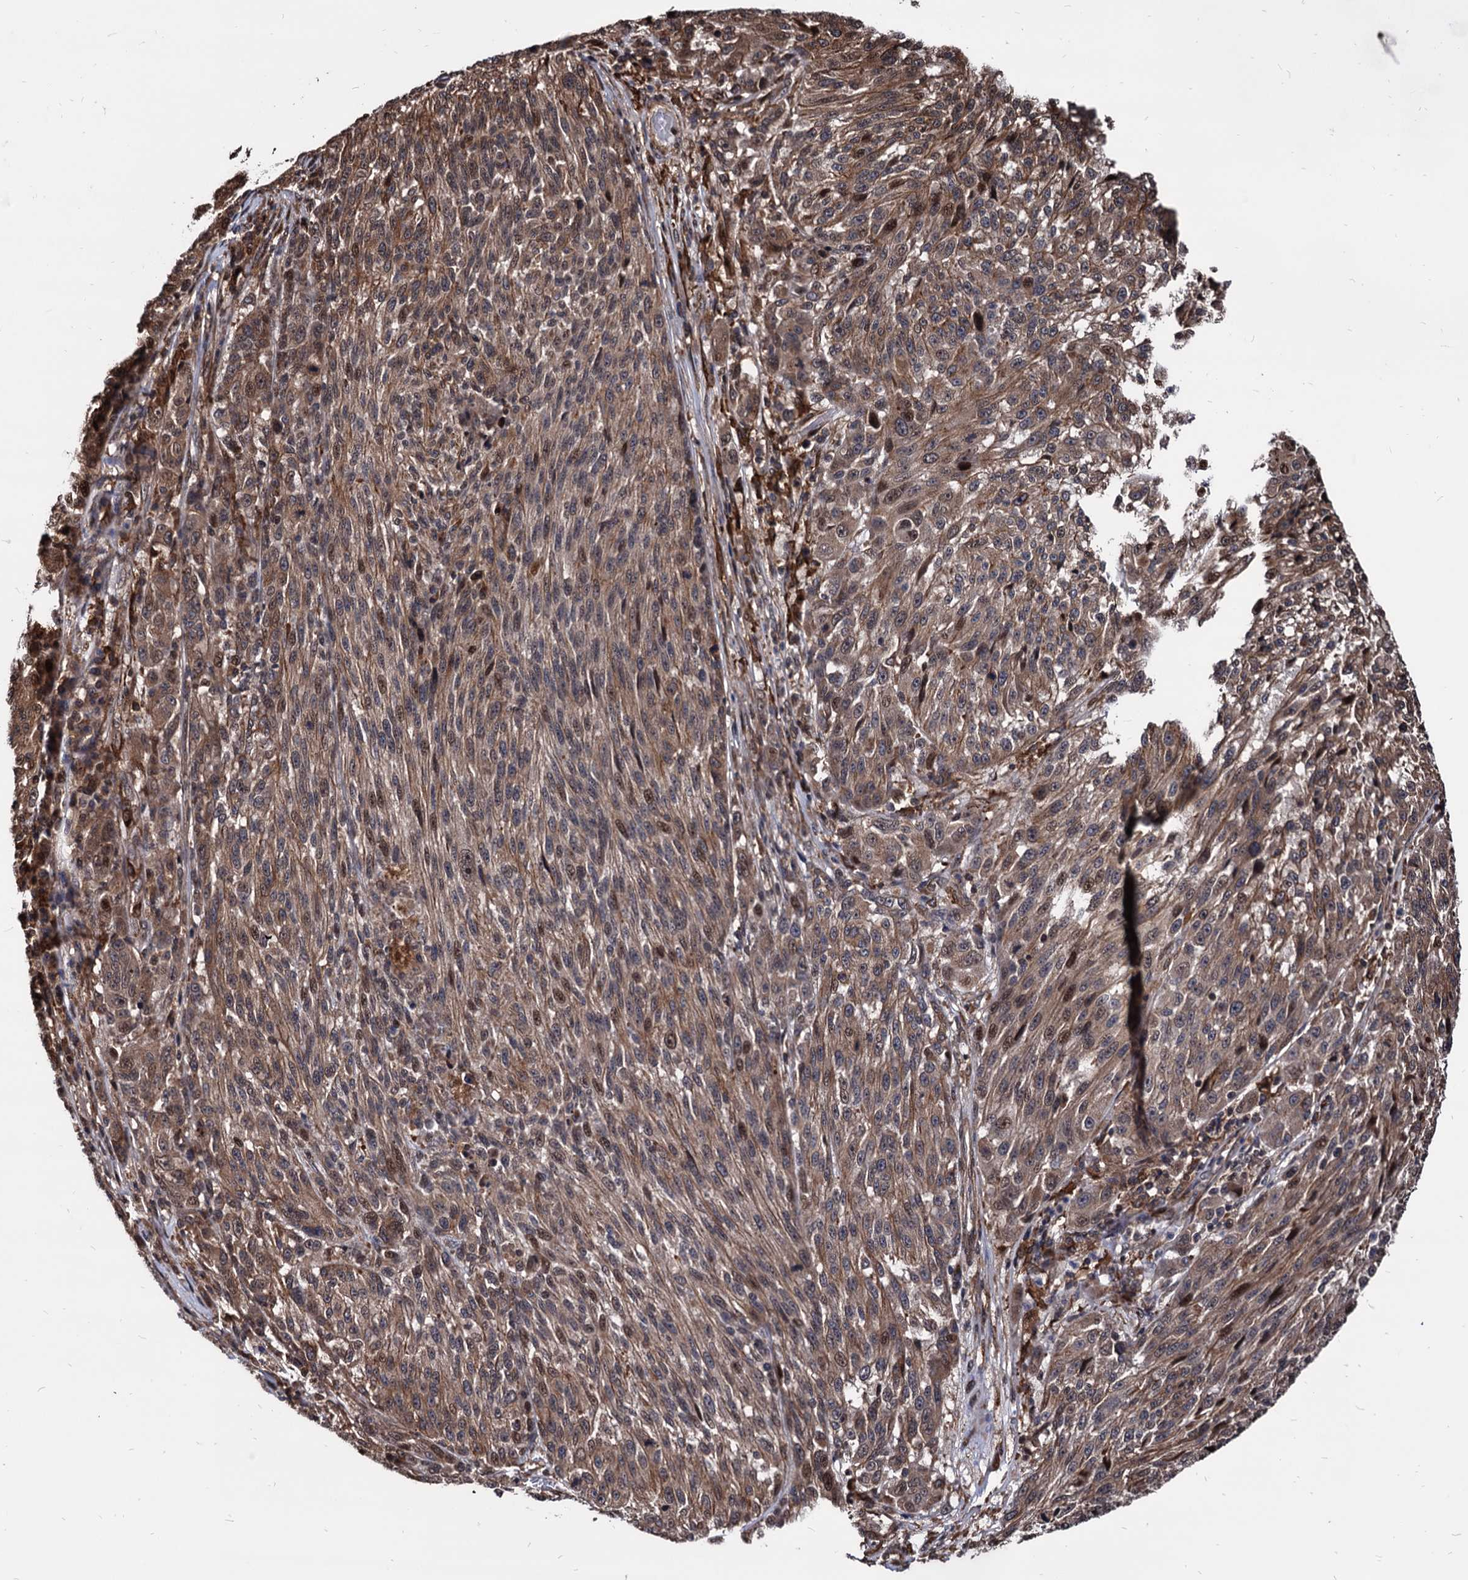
{"staining": {"intensity": "moderate", "quantity": ">75%", "location": "cytoplasmic/membranous"}, "tissue": "melanoma", "cell_type": "Tumor cells", "image_type": "cancer", "snomed": [{"axis": "morphology", "description": "Malignant melanoma, NOS"}, {"axis": "topography", "description": "Skin"}], "caption": "A histopathology image of human malignant melanoma stained for a protein shows moderate cytoplasmic/membranous brown staining in tumor cells.", "gene": "ANKRD12", "patient": {"sex": "male", "age": 53}}